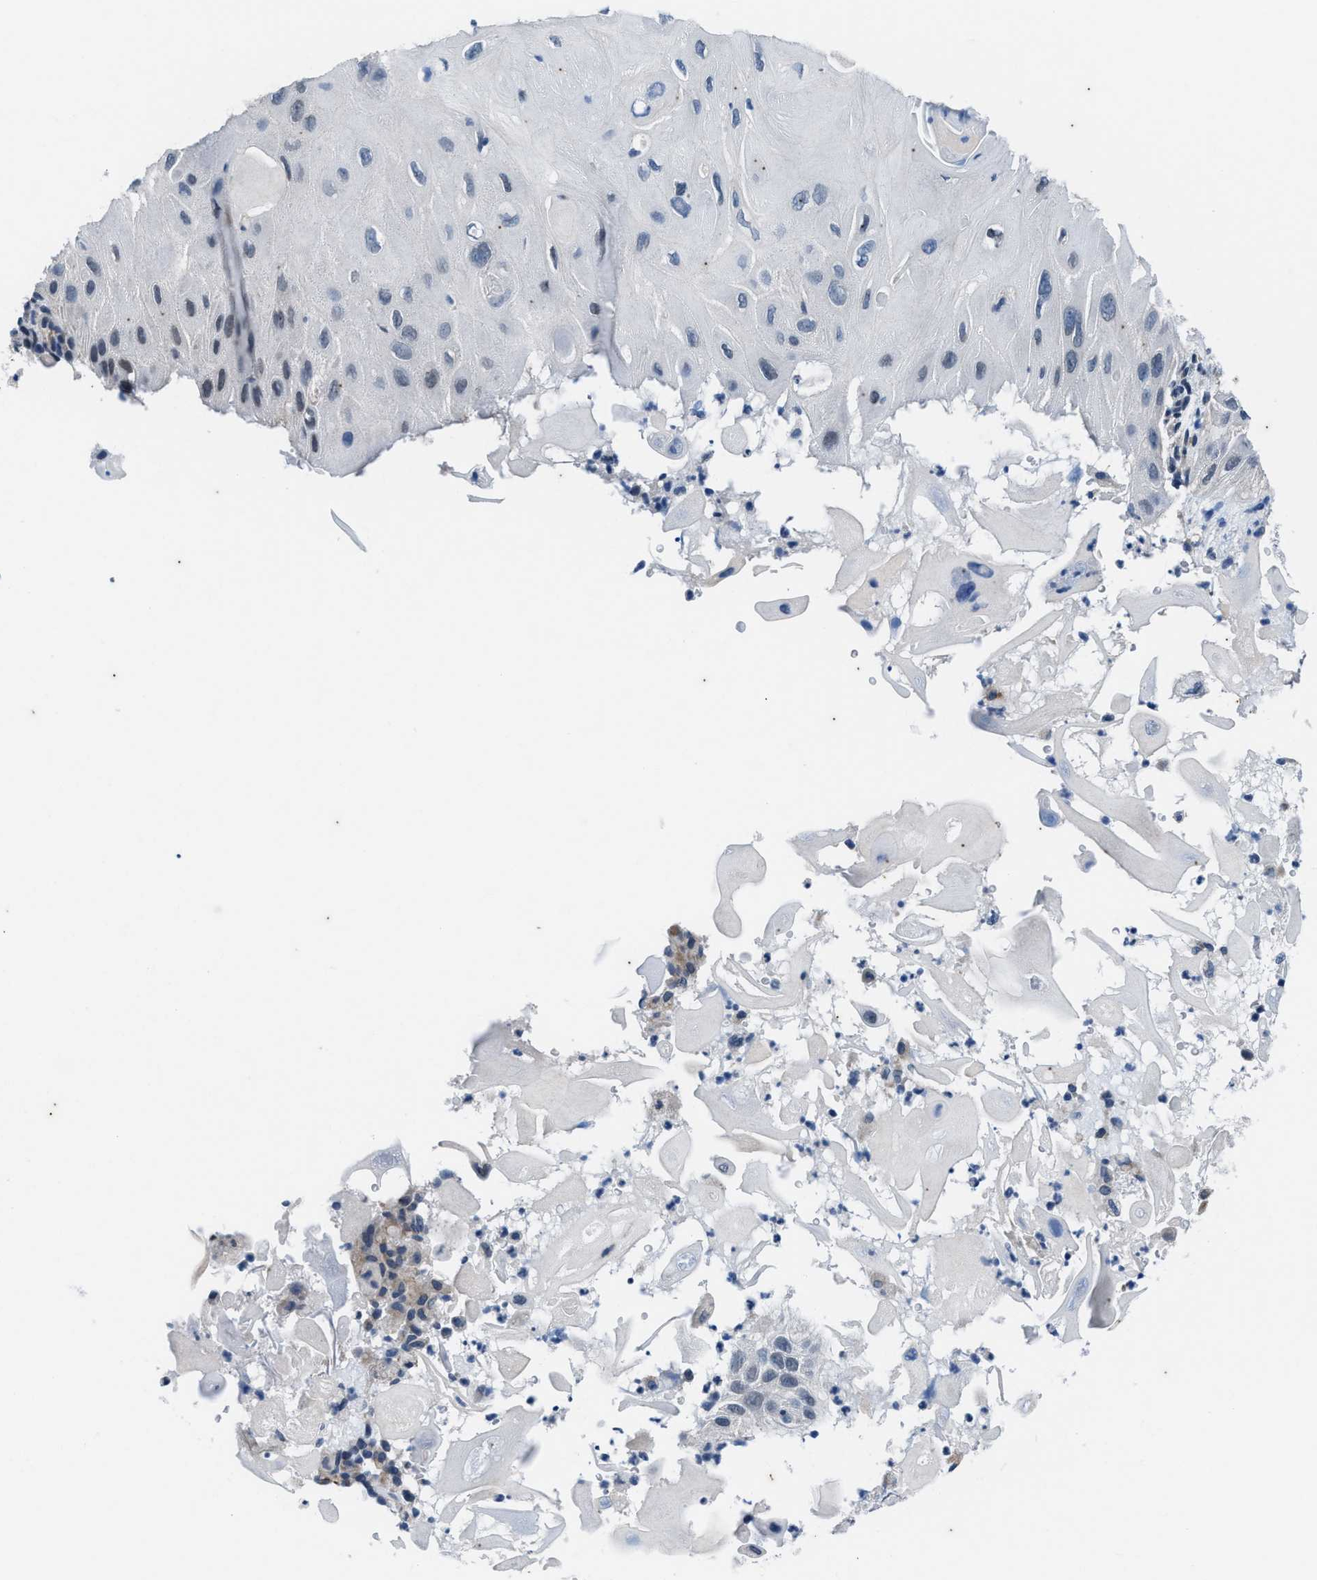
{"staining": {"intensity": "negative", "quantity": "none", "location": "none"}, "tissue": "skin cancer", "cell_type": "Tumor cells", "image_type": "cancer", "snomed": [{"axis": "morphology", "description": "Squamous cell carcinoma, NOS"}, {"axis": "topography", "description": "Skin"}], "caption": "Skin cancer was stained to show a protein in brown. There is no significant expression in tumor cells.", "gene": "KIF24", "patient": {"sex": "female", "age": 77}}